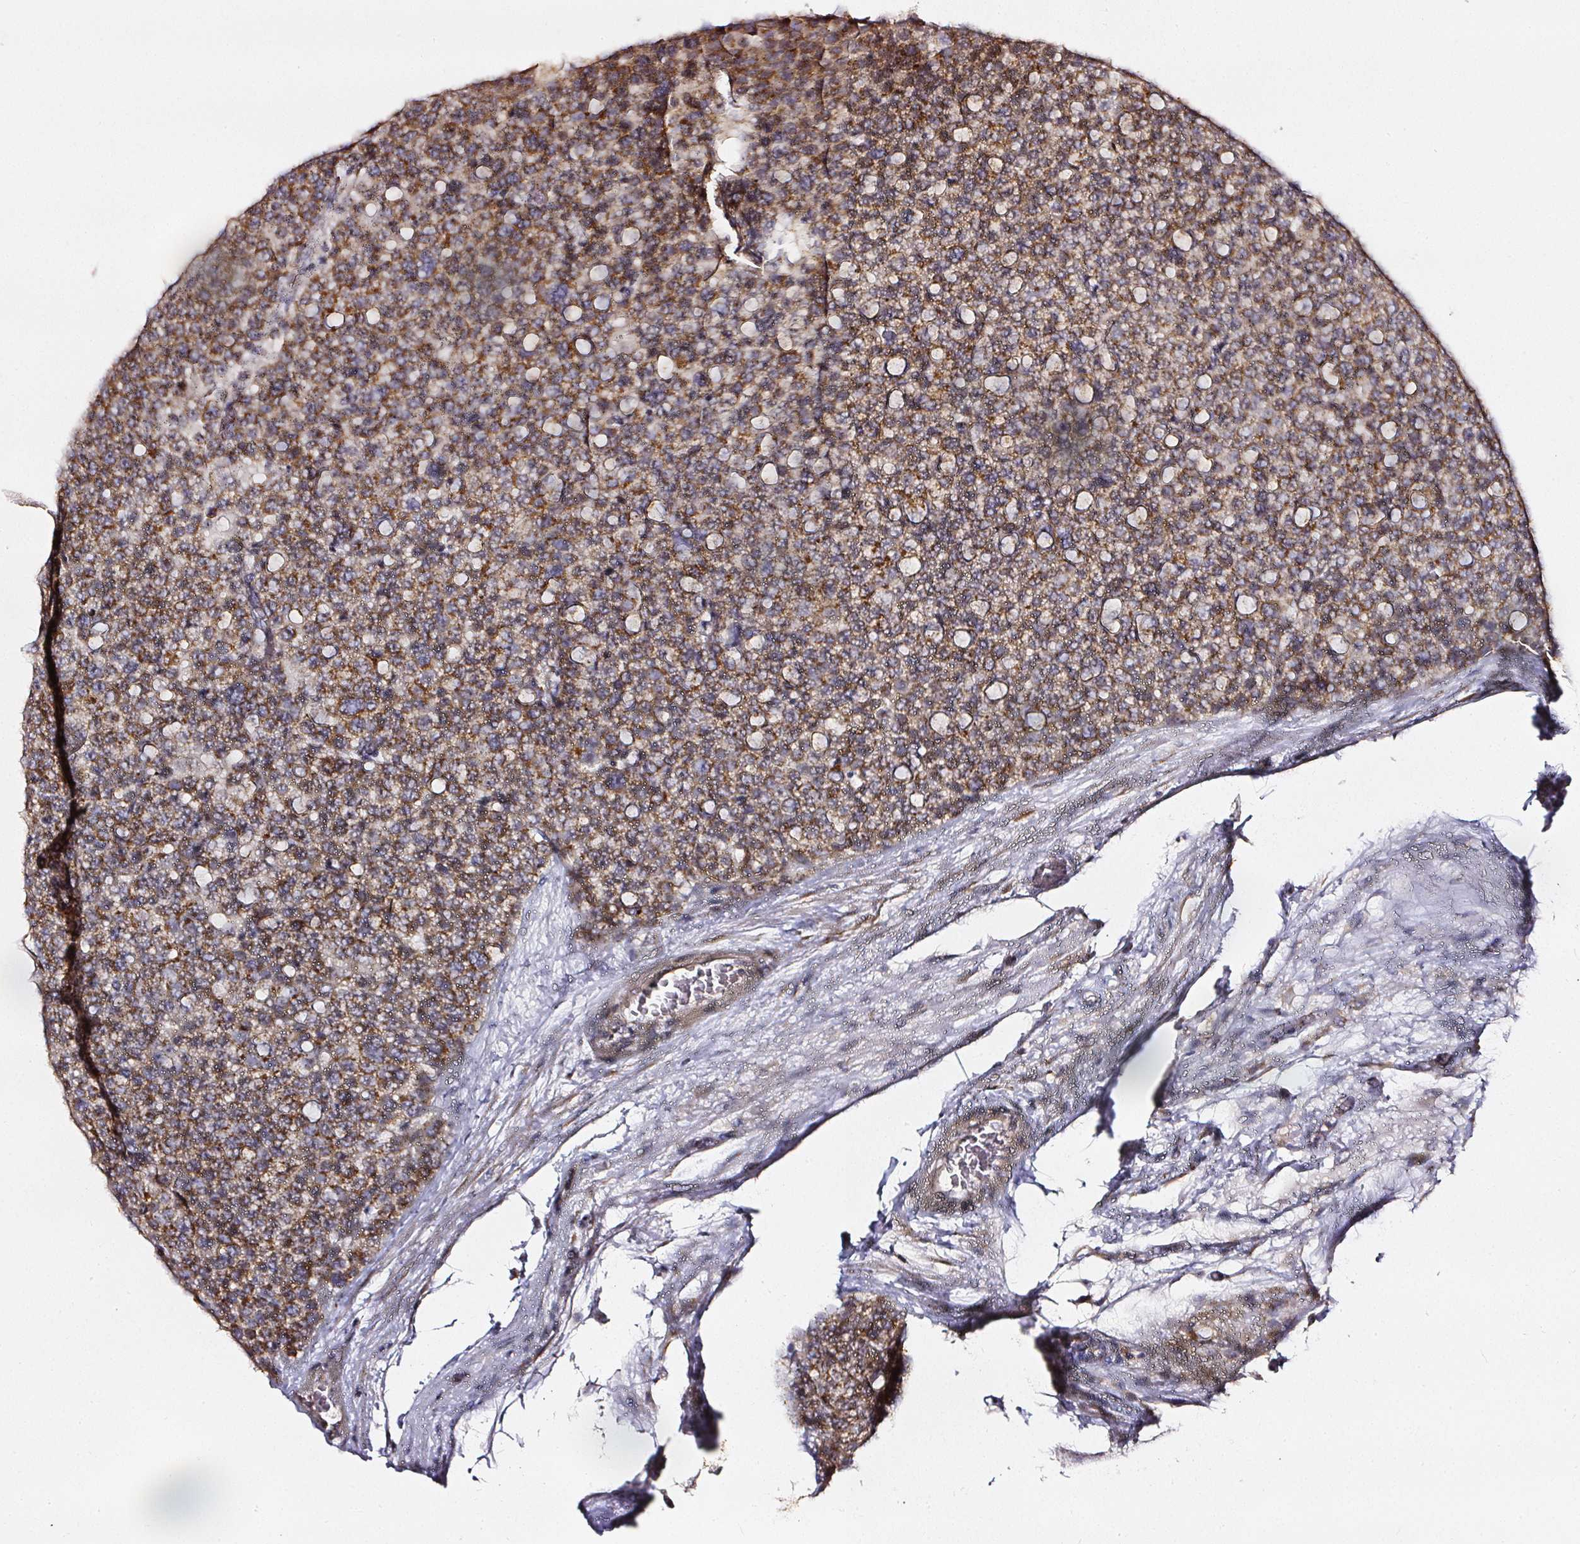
{"staining": {"intensity": "moderate", "quantity": ">75%", "location": "cytoplasmic/membranous"}, "tissue": "testis cancer", "cell_type": "Tumor cells", "image_type": "cancer", "snomed": [{"axis": "morphology", "description": "Seminoma, NOS"}, {"axis": "topography", "description": "Testis"}], "caption": "Testis cancer (seminoma) tissue exhibits moderate cytoplasmic/membranous staining in approximately >75% of tumor cells, visualized by immunohistochemistry.", "gene": "NTRK1", "patient": {"sex": "male", "age": 71}}